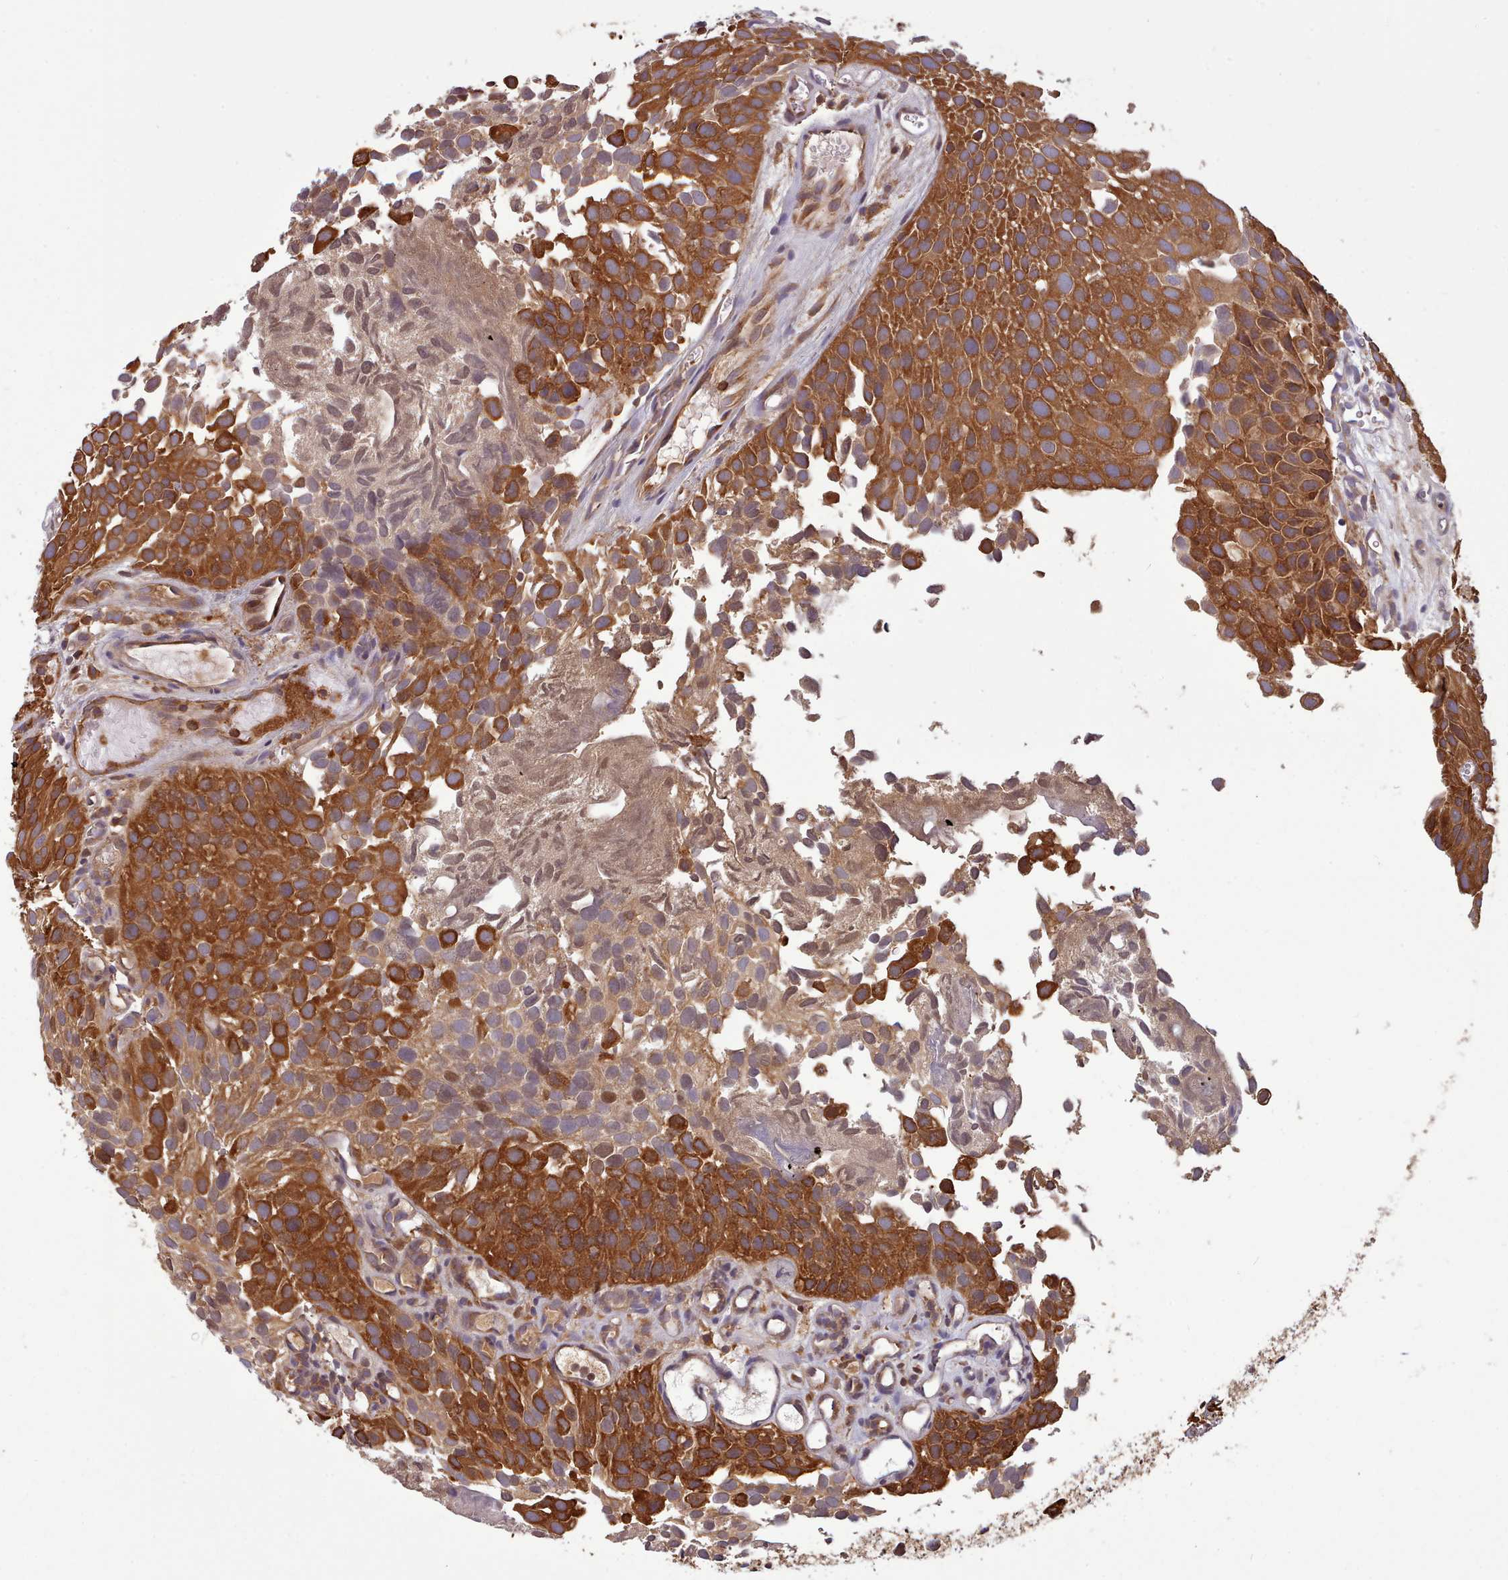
{"staining": {"intensity": "strong", "quantity": ">75%", "location": "cytoplasmic/membranous"}, "tissue": "urothelial cancer", "cell_type": "Tumor cells", "image_type": "cancer", "snomed": [{"axis": "morphology", "description": "Urothelial carcinoma, Low grade"}, {"axis": "topography", "description": "Urinary bladder"}], "caption": "Strong cytoplasmic/membranous protein expression is present in about >75% of tumor cells in urothelial cancer.", "gene": "SLC4A9", "patient": {"sex": "male", "age": 88}}